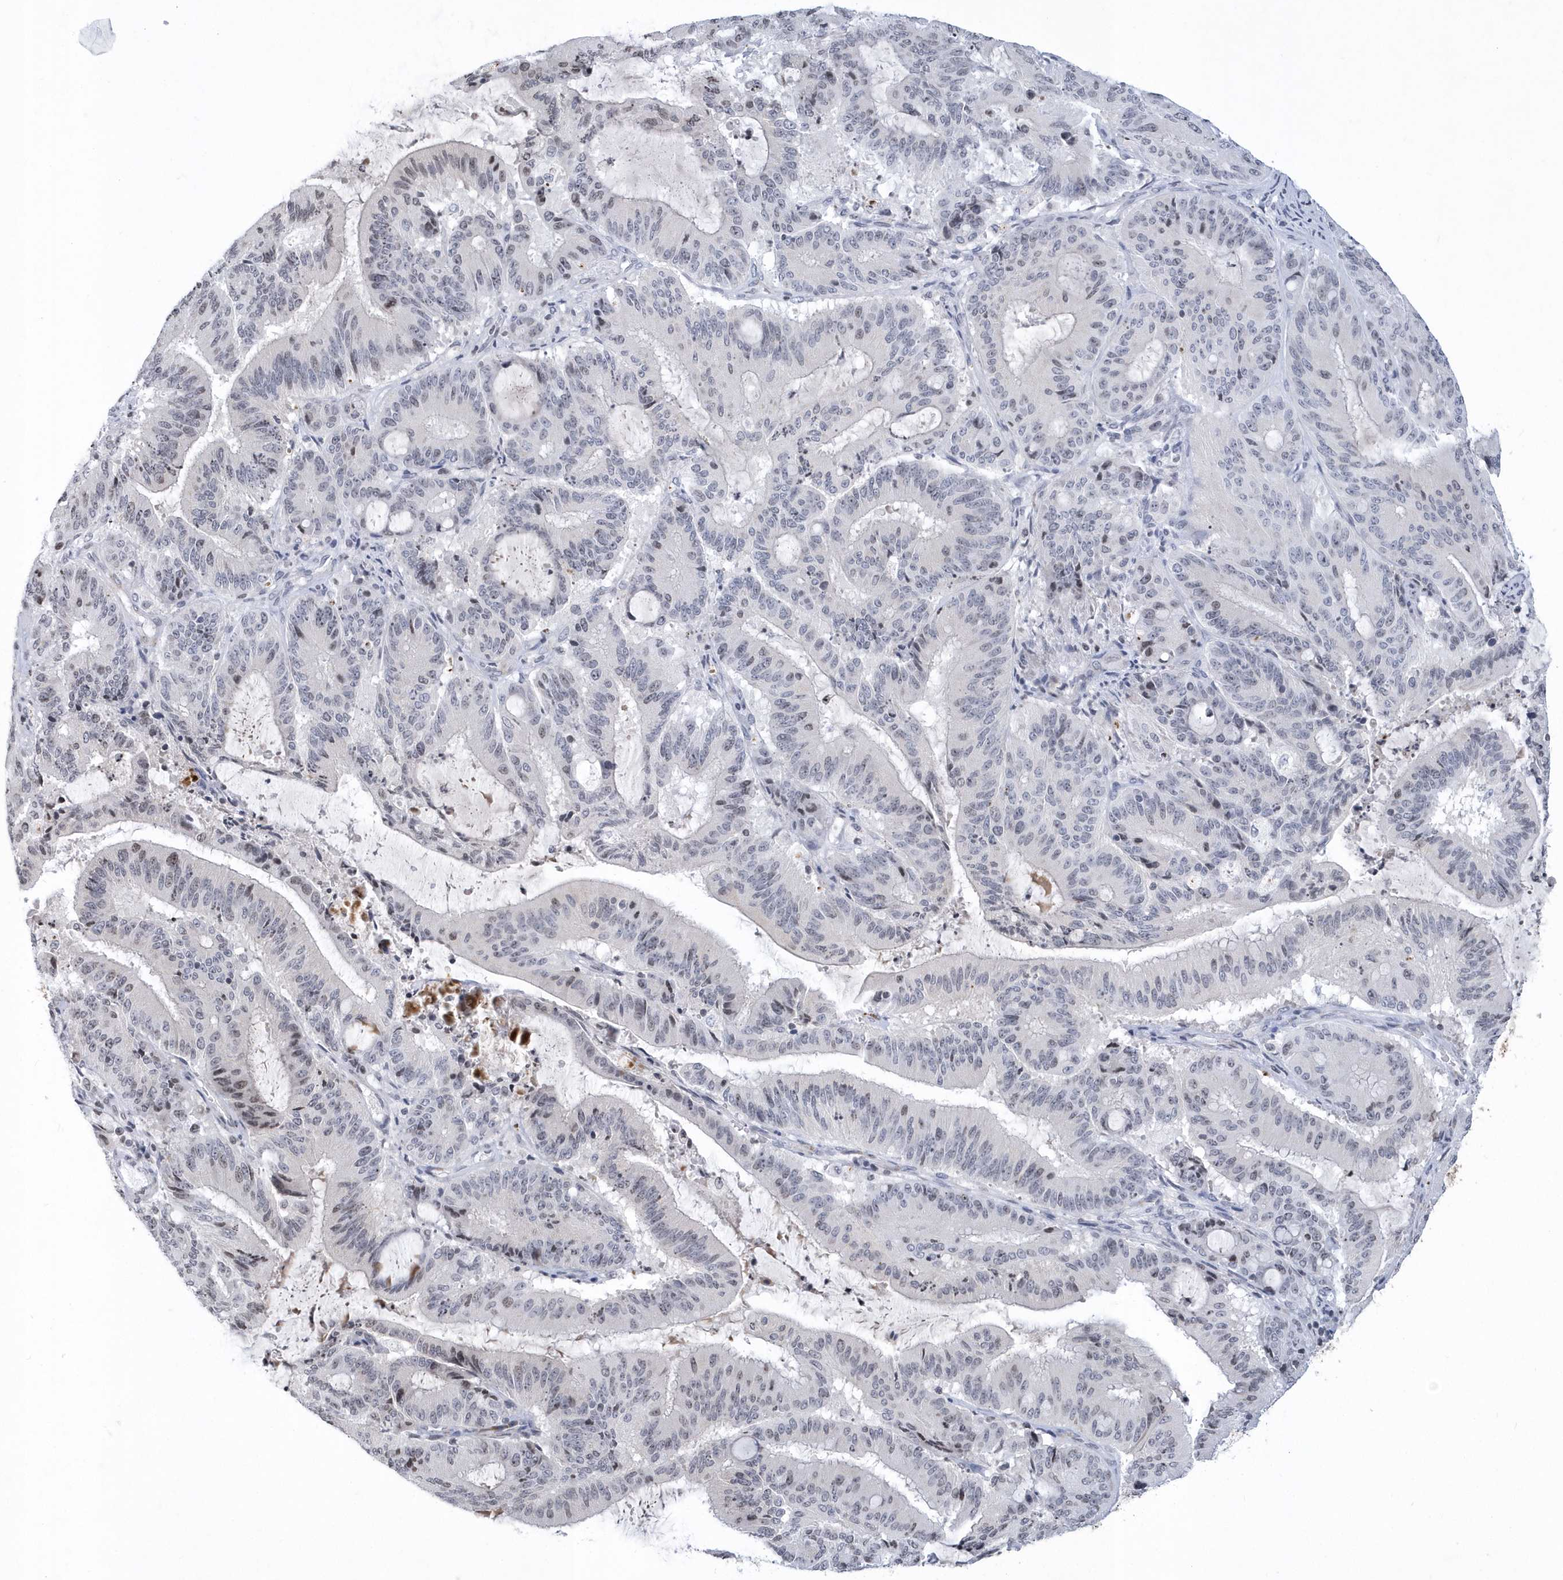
{"staining": {"intensity": "negative", "quantity": "none", "location": "none"}, "tissue": "liver cancer", "cell_type": "Tumor cells", "image_type": "cancer", "snomed": [{"axis": "morphology", "description": "Normal tissue, NOS"}, {"axis": "morphology", "description": "Cholangiocarcinoma"}, {"axis": "topography", "description": "Liver"}, {"axis": "topography", "description": "Peripheral nerve tissue"}], "caption": "An IHC histopathology image of liver cholangiocarcinoma is shown. There is no staining in tumor cells of liver cholangiocarcinoma.", "gene": "VWA5B2", "patient": {"sex": "female", "age": 73}}